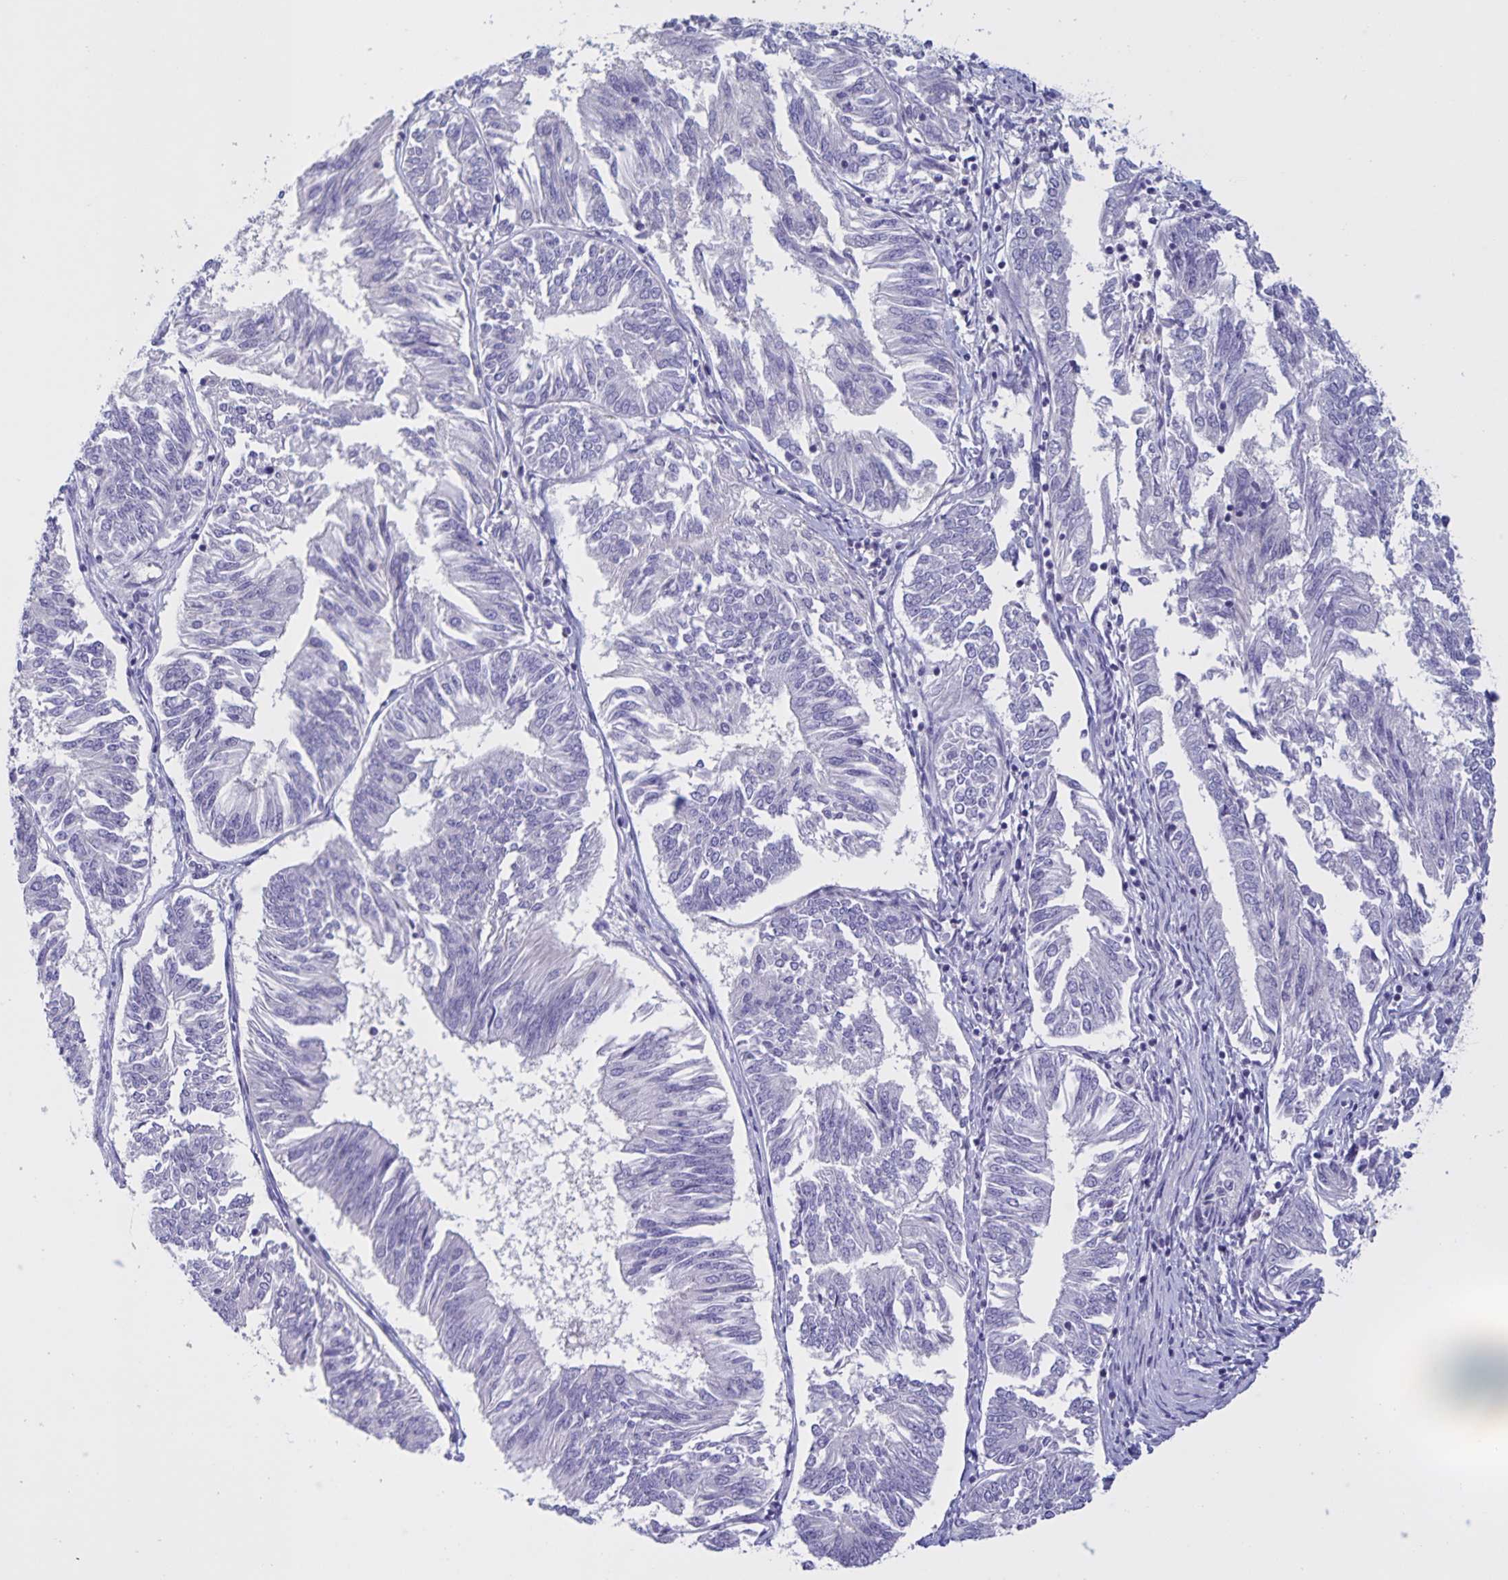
{"staining": {"intensity": "negative", "quantity": "none", "location": "none"}, "tissue": "endometrial cancer", "cell_type": "Tumor cells", "image_type": "cancer", "snomed": [{"axis": "morphology", "description": "Adenocarcinoma, NOS"}, {"axis": "topography", "description": "Endometrium"}], "caption": "Image shows no protein expression in tumor cells of endometrial cancer tissue.", "gene": "DMGDH", "patient": {"sex": "female", "age": 58}}